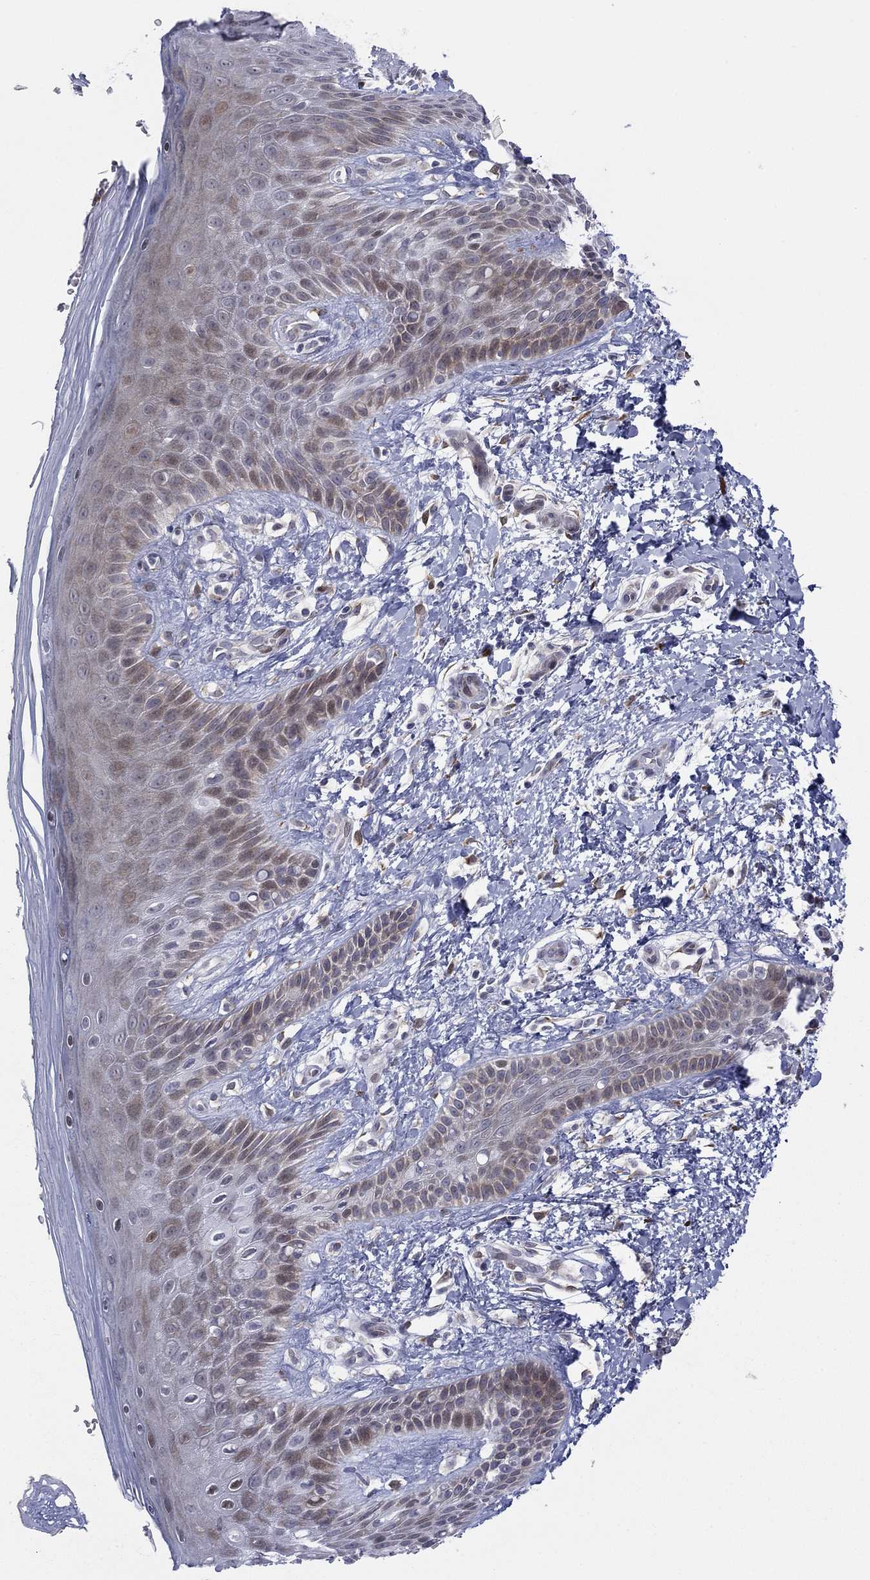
{"staining": {"intensity": "weak", "quantity": "25%-75%", "location": "cytoplasmic/membranous"}, "tissue": "skin", "cell_type": "Epidermal cells", "image_type": "normal", "snomed": [{"axis": "morphology", "description": "Normal tissue, NOS"}, {"axis": "topography", "description": "Anal"}], "caption": "A brown stain shows weak cytoplasmic/membranous positivity of a protein in epidermal cells of normal human skin.", "gene": "TTC21B", "patient": {"sex": "male", "age": 36}}